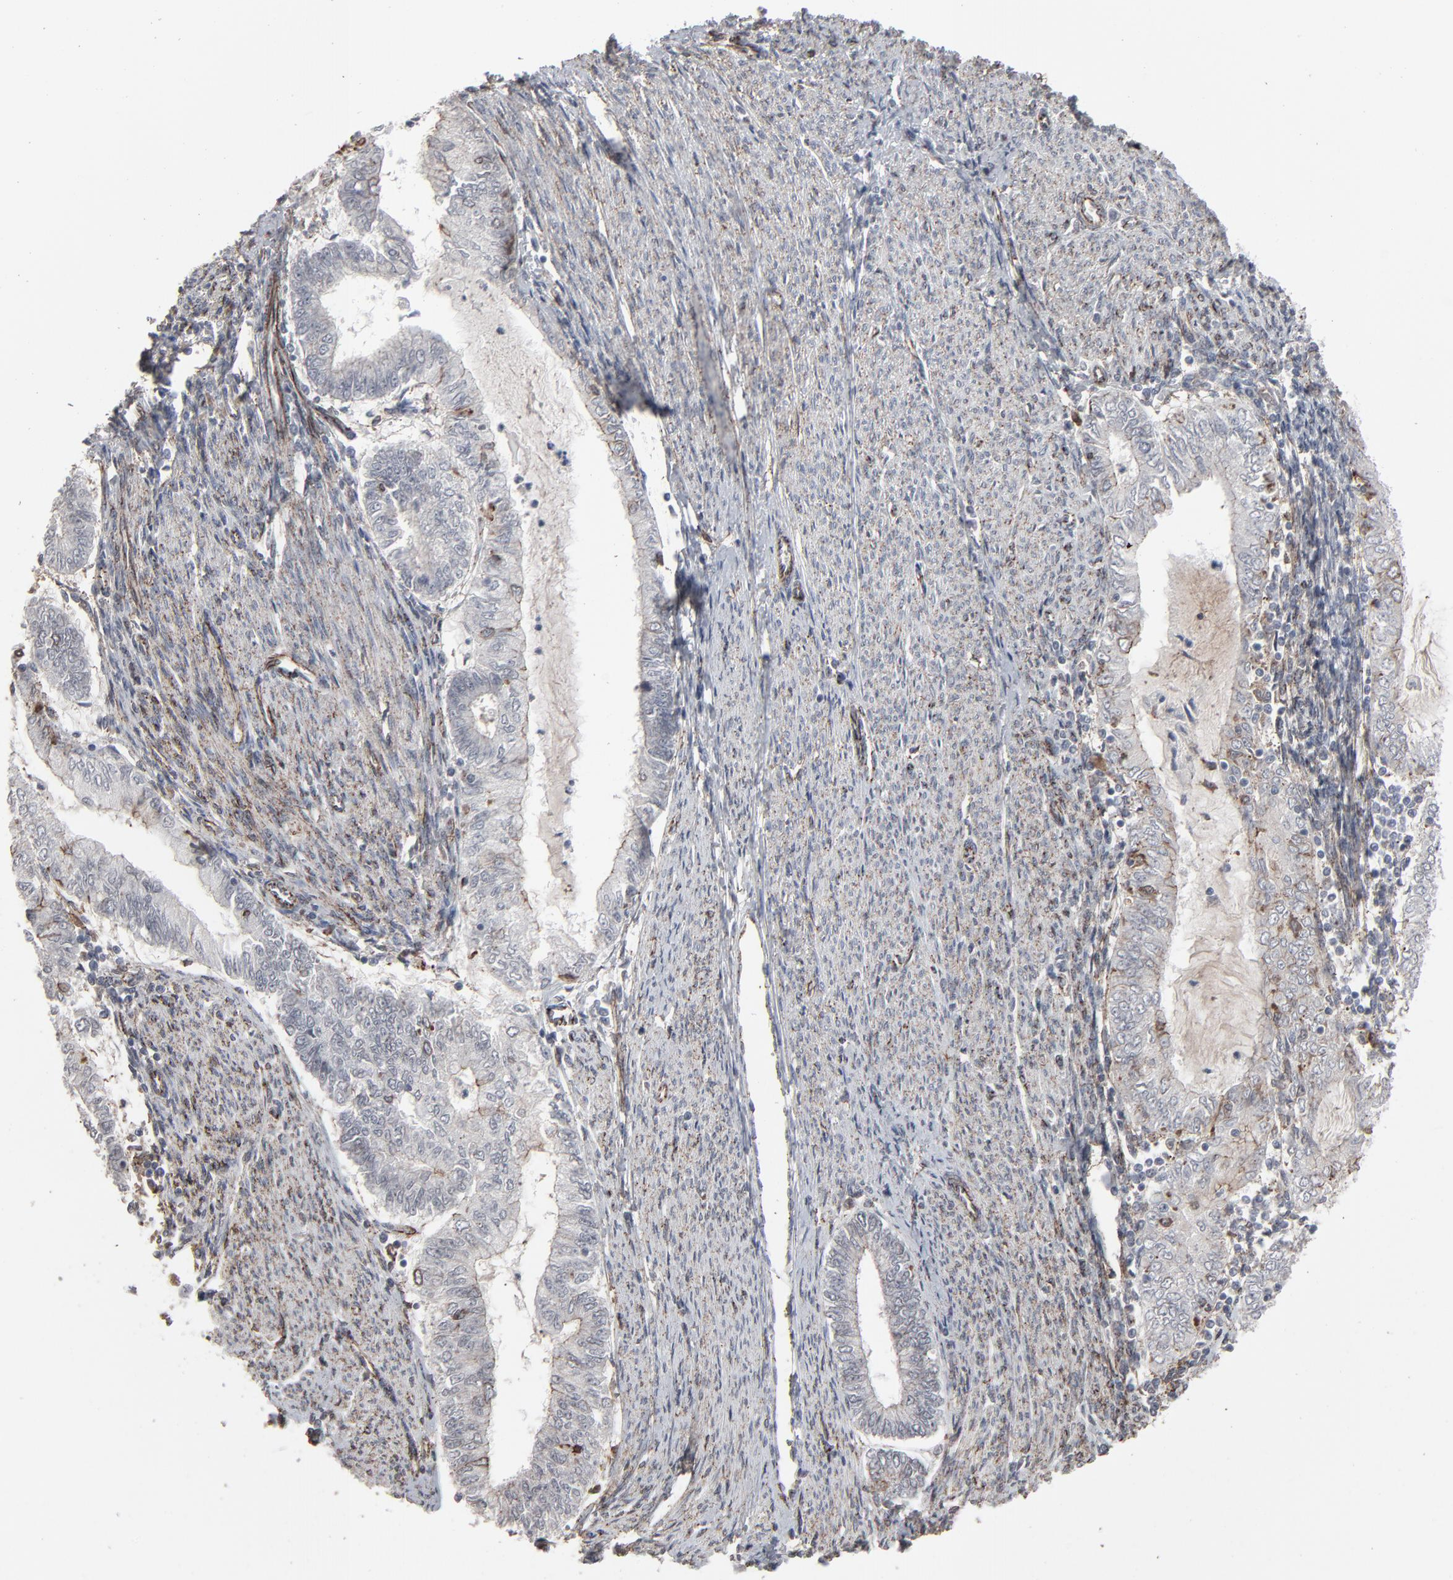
{"staining": {"intensity": "moderate", "quantity": "<25%", "location": "cytoplasmic/membranous"}, "tissue": "endometrial cancer", "cell_type": "Tumor cells", "image_type": "cancer", "snomed": [{"axis": "morphology", "description": "Adenocarcinoma, NOS"}, {"axis": "topography", "description": "Endometrium"}], "caption": "IHC of human endometrial adenocarcinoma exhibits low levels of moderate cytoplasmic/membranous positivity in approximately <25% of tumor cells.", "gene": "CTNND1", "patient": {"sex": "female", "age": 66}}